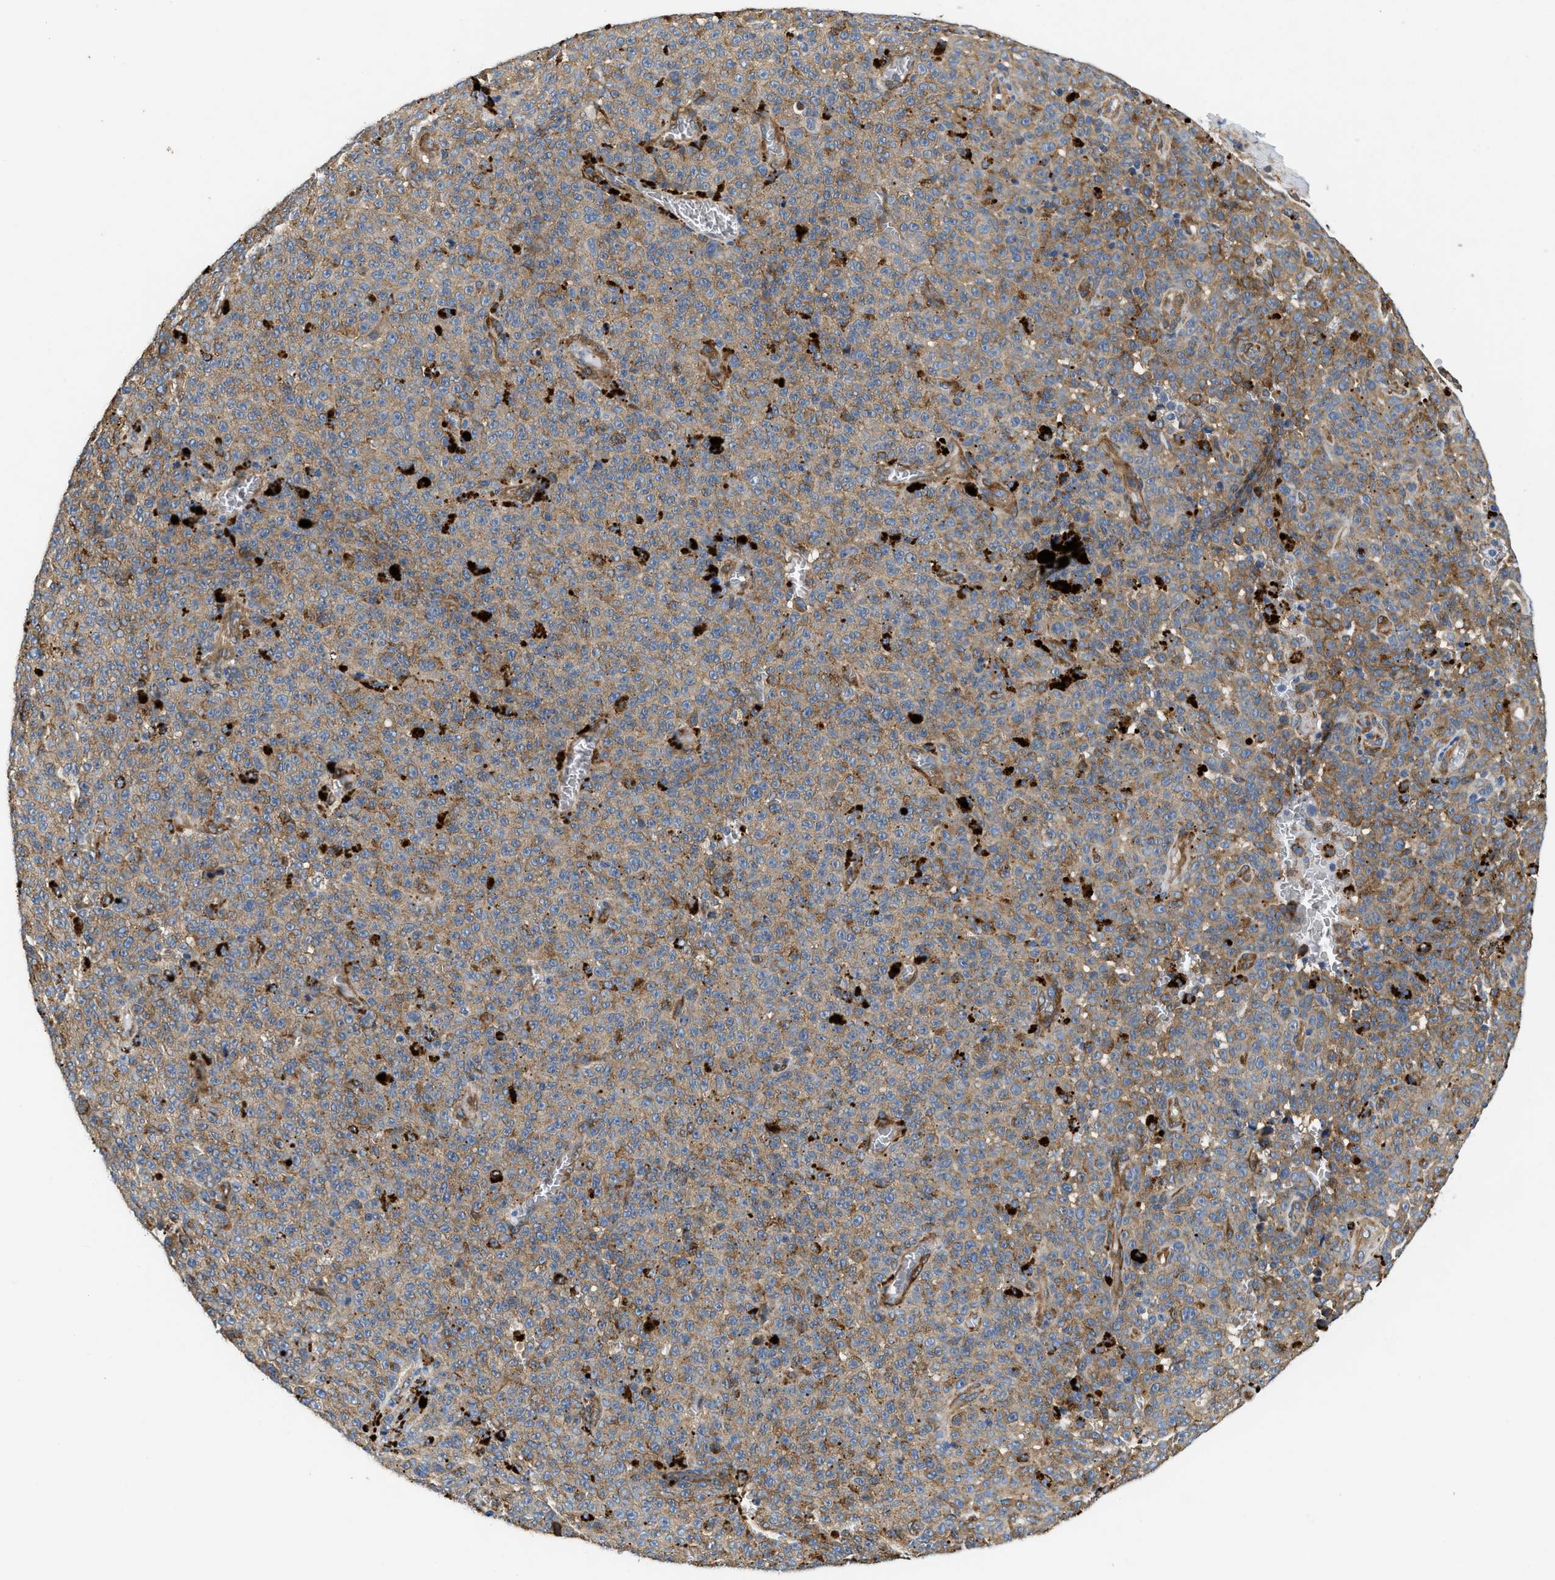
{"staining": {"intensity": "weak", "quantity": ">75%", "location": "cytoplasmic/membranous"}, "tissue": "melanoma", "cell_type": "Tumor cells", "image_type": "cancer", "snomed": [{"axis": "morphology", "description": "Malignant melanoma, NOS"}, {"axis": "topography", "description": "Skin"}], "caption": "A micrograph of melanoma stained for a protein exhibits weak cytoplasmic/membranous brown staining in tumor cells. The staining was performed using DAB (3,3'-diaminobenzidine), with brown indicating positive protein expression. Nuclei are stained blue with hematoxylin.", "gene": "RAPH1", "patient": {"sex": "female", "age": 82}}